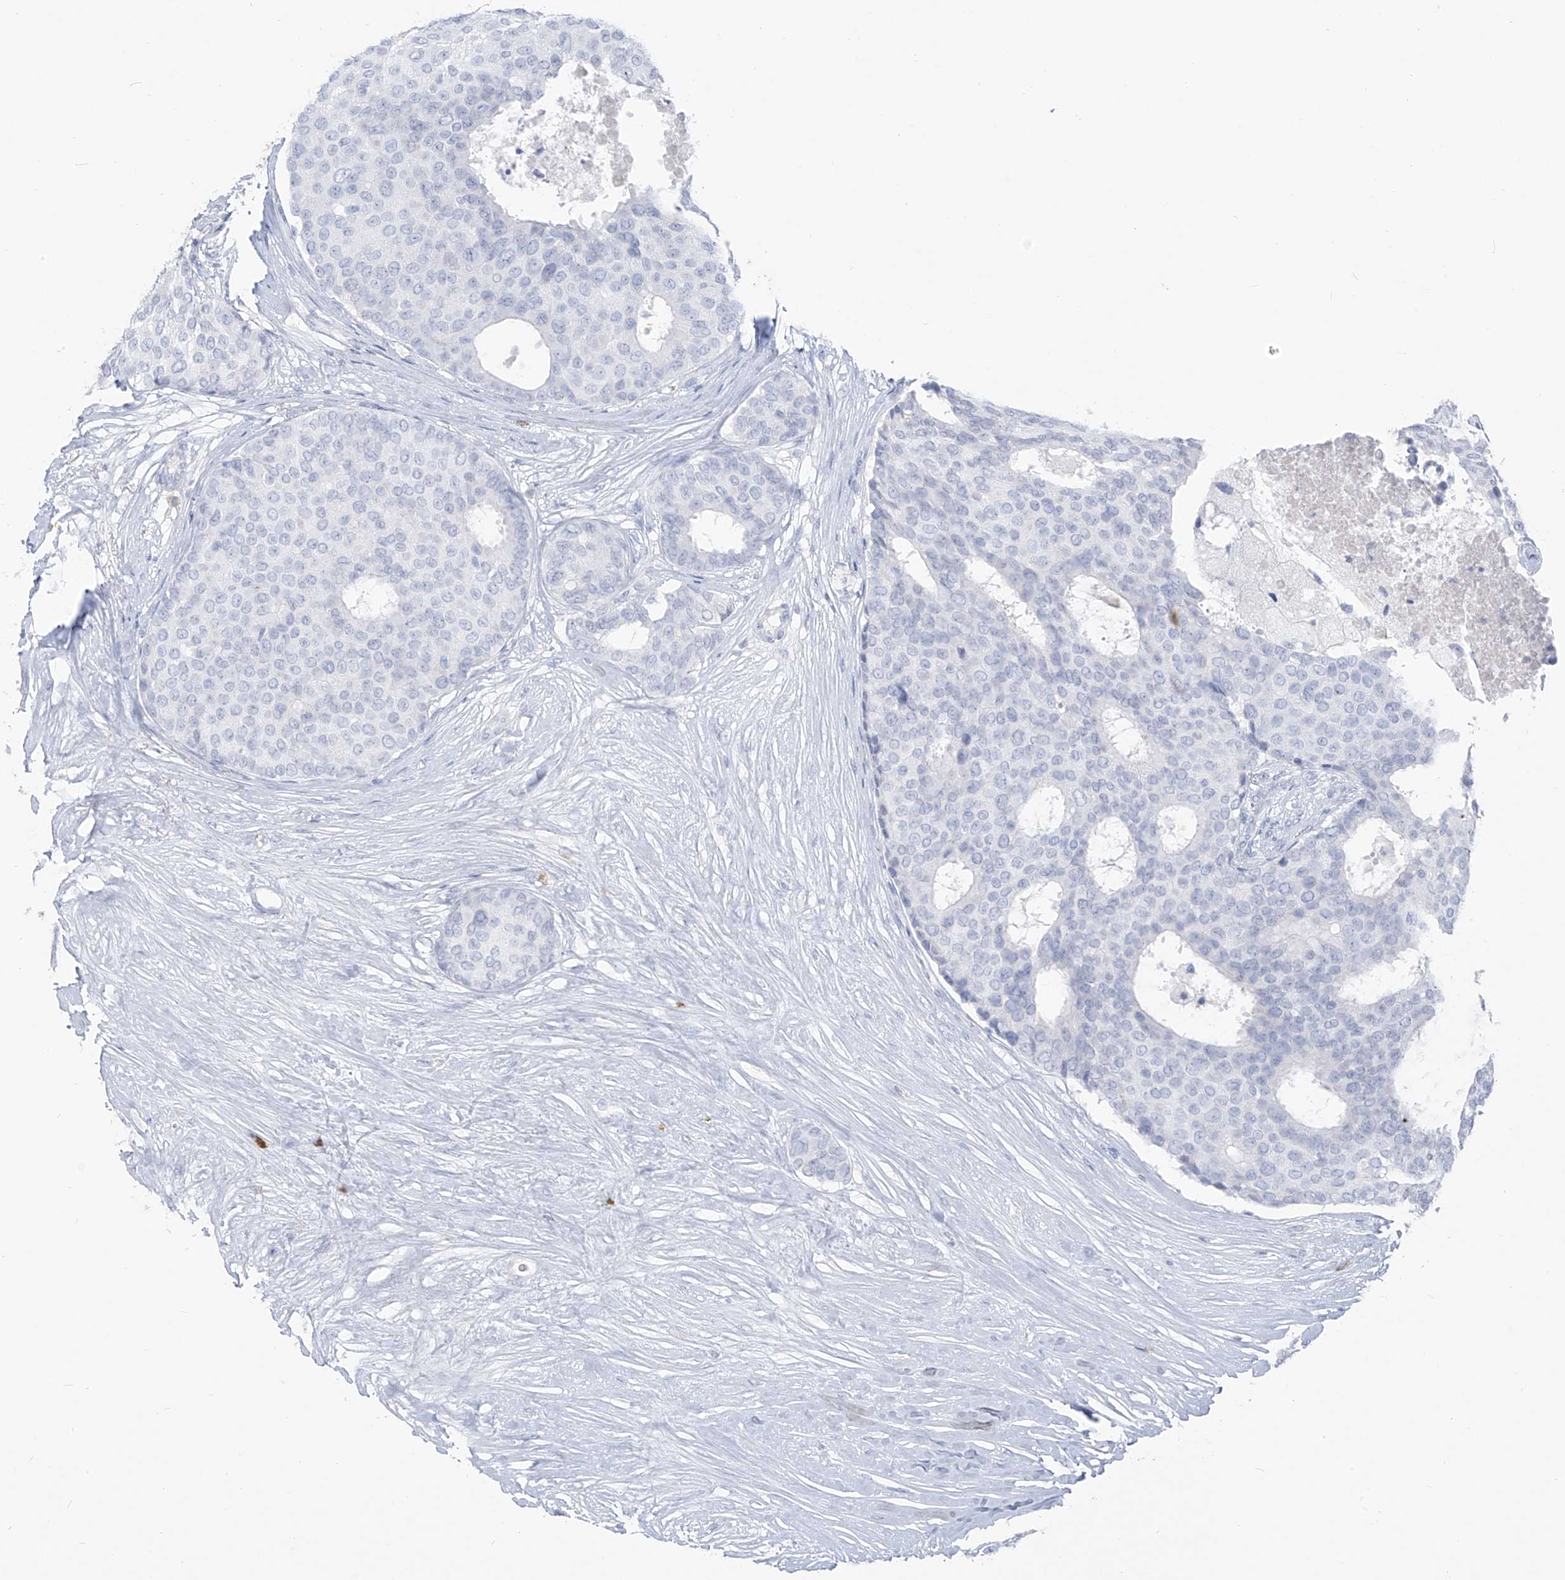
{"staining": {"intensity": "negative", "quantity": "none", "location": "none"}, "tissue": "breast cancer", "cell_type": "Tumor cells", "image_type": "cancer", "snomed": [{"axis": "morphology", "description": "Duct carcinoma"}, {"axis": "topography", "description": "Breast"}], "caption": "Immunohistochemistry (IHC) histopathology image of breast cancer stained for a protein (brown), which reveals no staining in tumor cells.", "gene": "CX3CR1", "patient": {"sex": "female", "age": 75}}